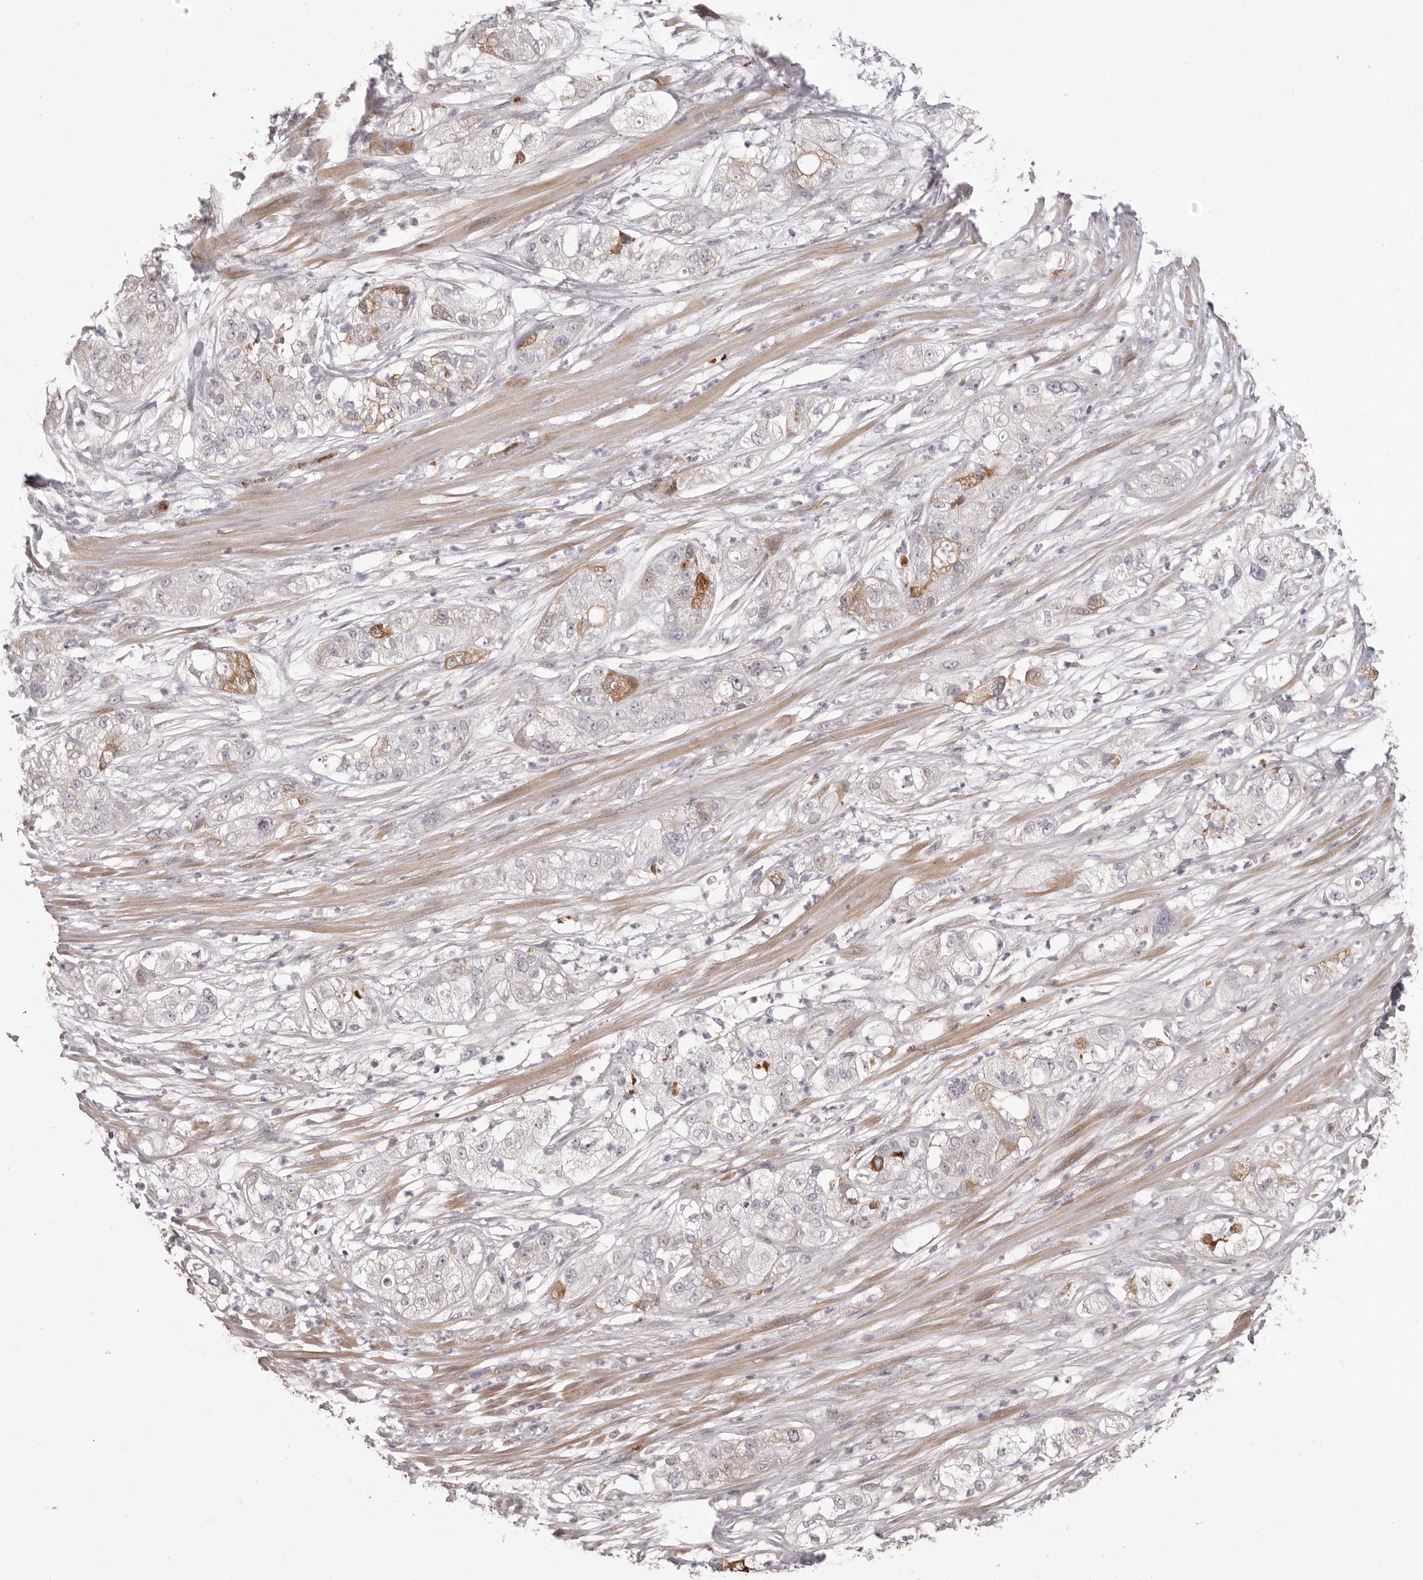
{"staining": {"intensity": "moderate", "quantity": "<25%", "location": "cytoplasmic/membranous"}, "tissue": "pancreatic cancer", "cell_type": "Tumor cells", "image_type": "cancer", "snomed": [{"axis": "morphology", "description": "Adenocarcinoma, NOS"}, {"axis": "topography", "description": "Pancreas"}], "caption": "Immunohistochemical staining of human adenocarcinoma (pancreatic) reveals low levels of moderate cytoplasmic/membranous protein positivity in about <25% of tumor cells. The staining is performed using DAB brown chromogen to label protein expression. The nuclei are counter-stained blue using hematoxylin.", "gene": "OTUD3", "patient": {"sex": "female", "age": 78}}